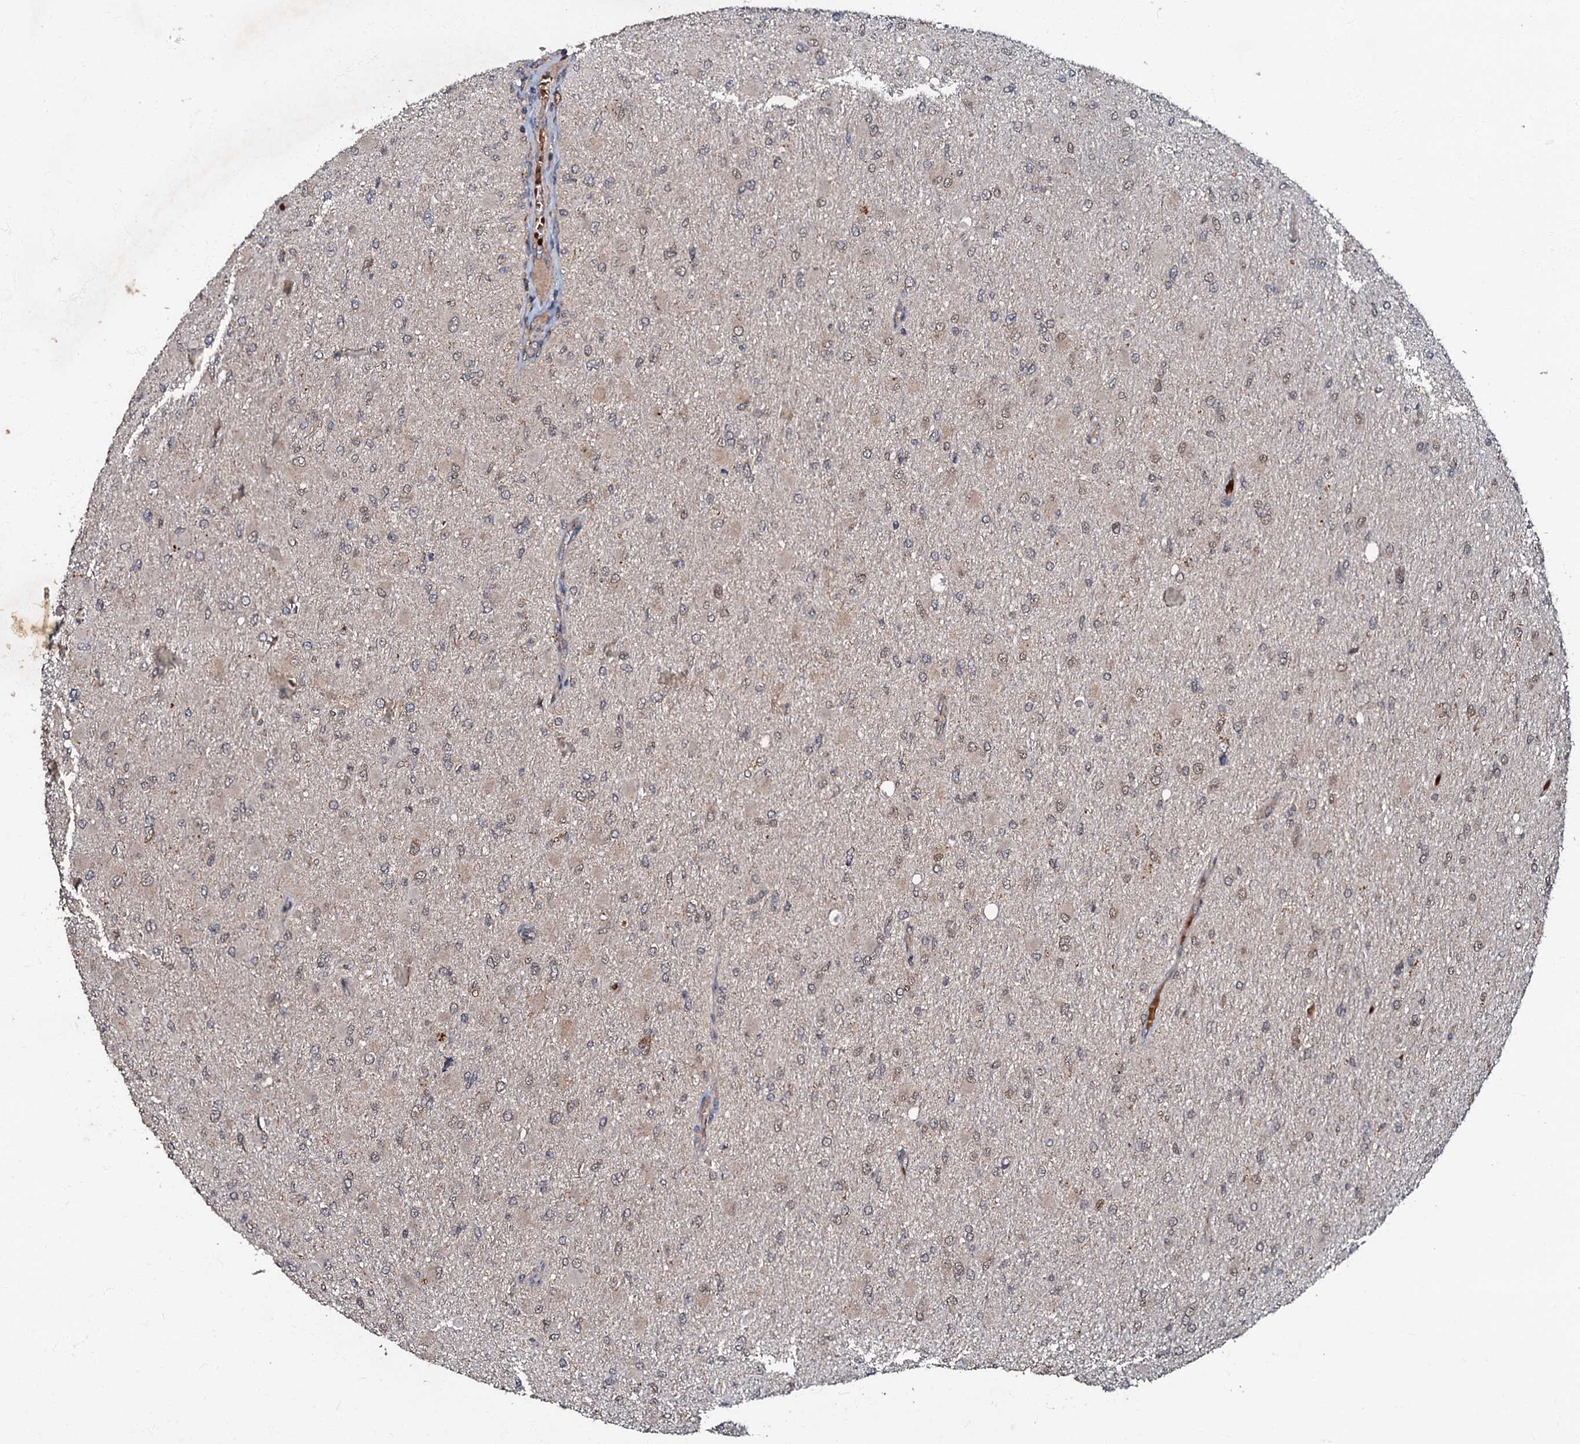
{"staining": {"intensity": "weak", "quantity": "25%-75%", "location": "nuclear"}, "tissue": "glioma", "cell_type": "Tumor cells", "image_type": "cancer", "snomed": [{"axis": "morphology", "description": "Glioma, malignant, High grade"}, {"axis": "topography", "description": "Cerebral cortex"}], "caption": "Immunohistochemistry (DAB) staining of human malignant glioma (high-grade) reveals weak nuclear protein staining in about 25%-75% of tumor cells.", "gene": "MANSC4", "patient": {"sex": "female", "age": 36}}